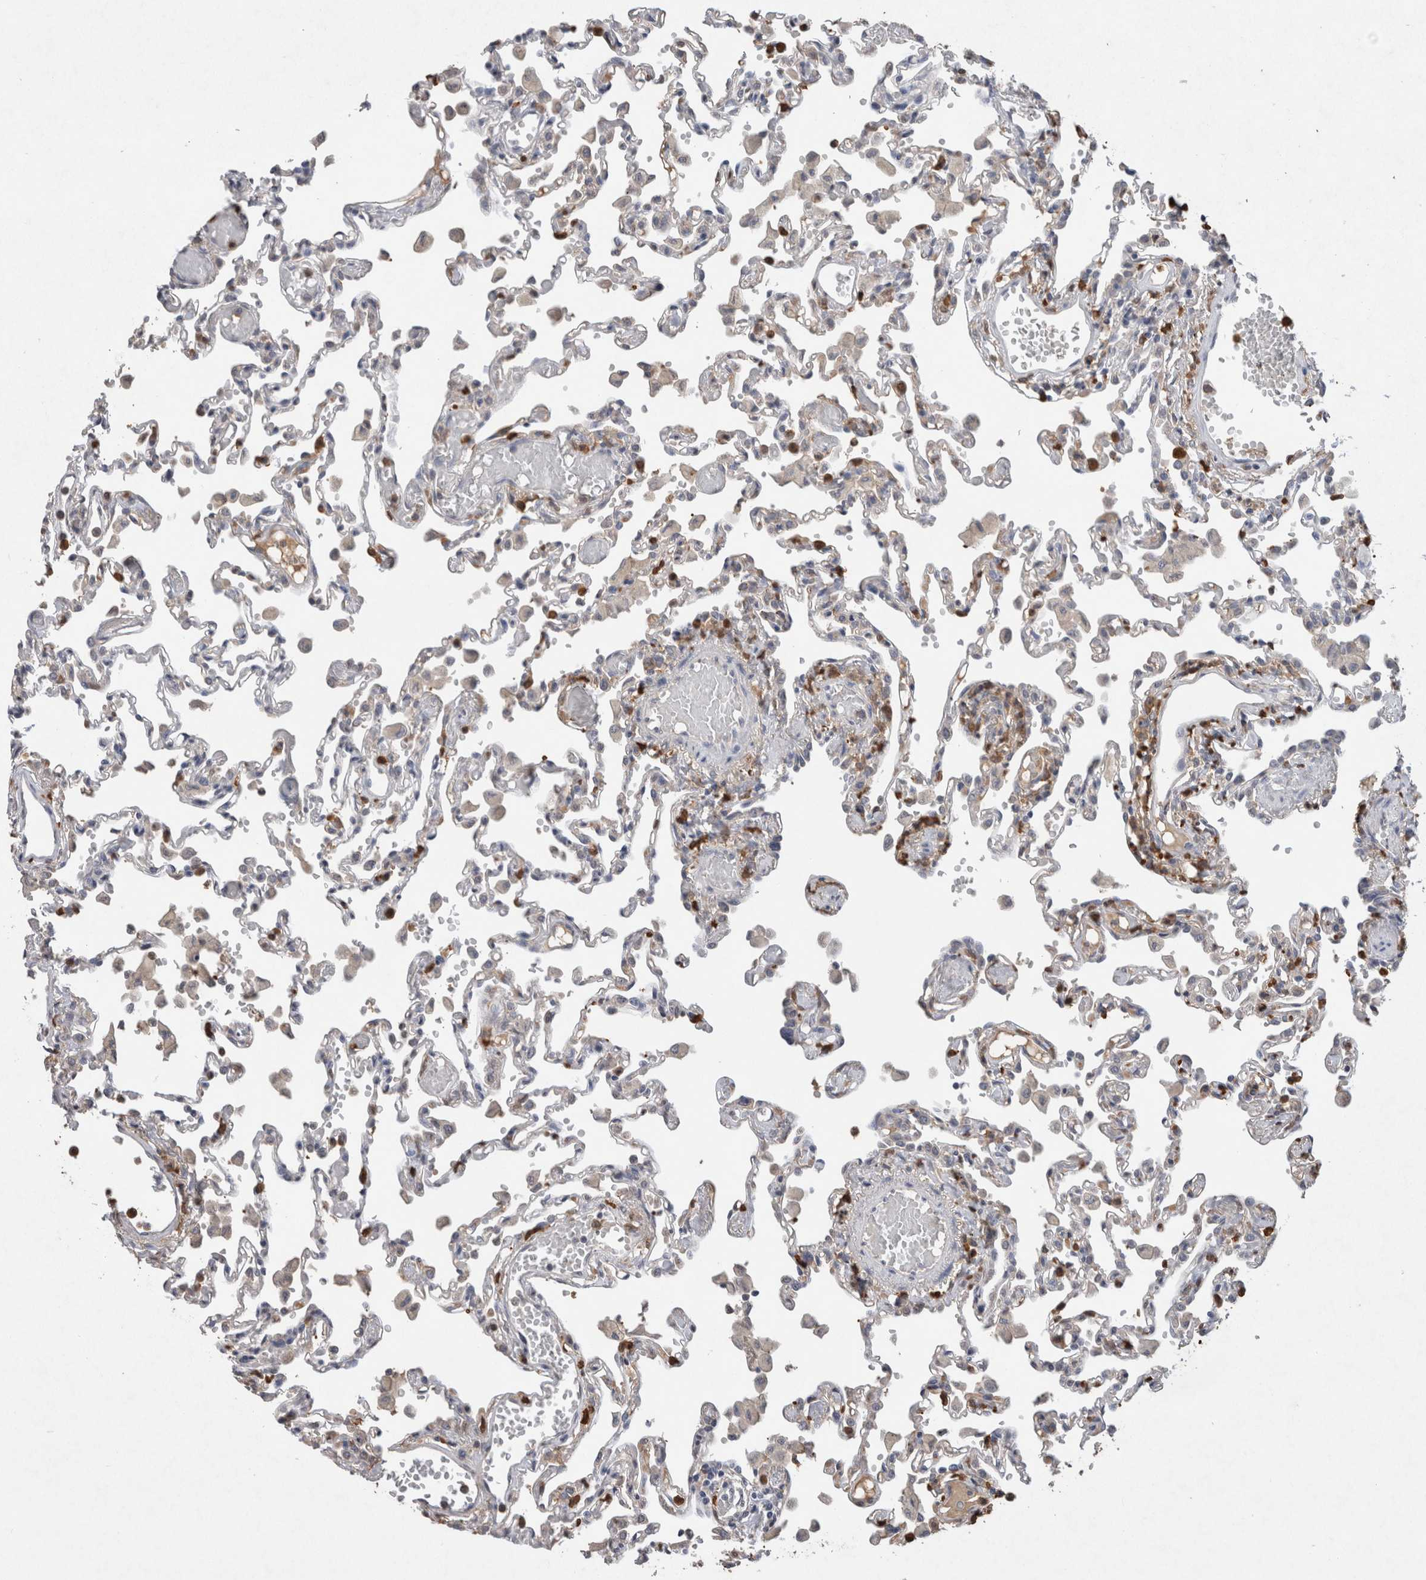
{"staining": {"intensity": "strong", "quantity": "<25%", "location": "cytoplasmic/membranous"}, "tissue": "lung", "cell_type": "Alveolar cells", "image_type": "normal", "snomed": [{"axis": "morphology", "description": "Normal tissue, NOS"}, {"axis": "topography", "description": "Bronchus"}, {"axis": "topography", "description": "Lung"}], "caption": "Immunohistochemistry (DAB (3,3'-diaminobenzidine)) staining of benign lung displays strong cytoplasmic/membranous protein staining in about <25% of alveolar cells. The staining was performed using DAB (3,3'-diaminobenzidine), with brown indicating positive protein expression. Nuclei are stained blue with hematoxylin.", "gene": "FABP7", "patient": {"sex": "female", "age": 49}}